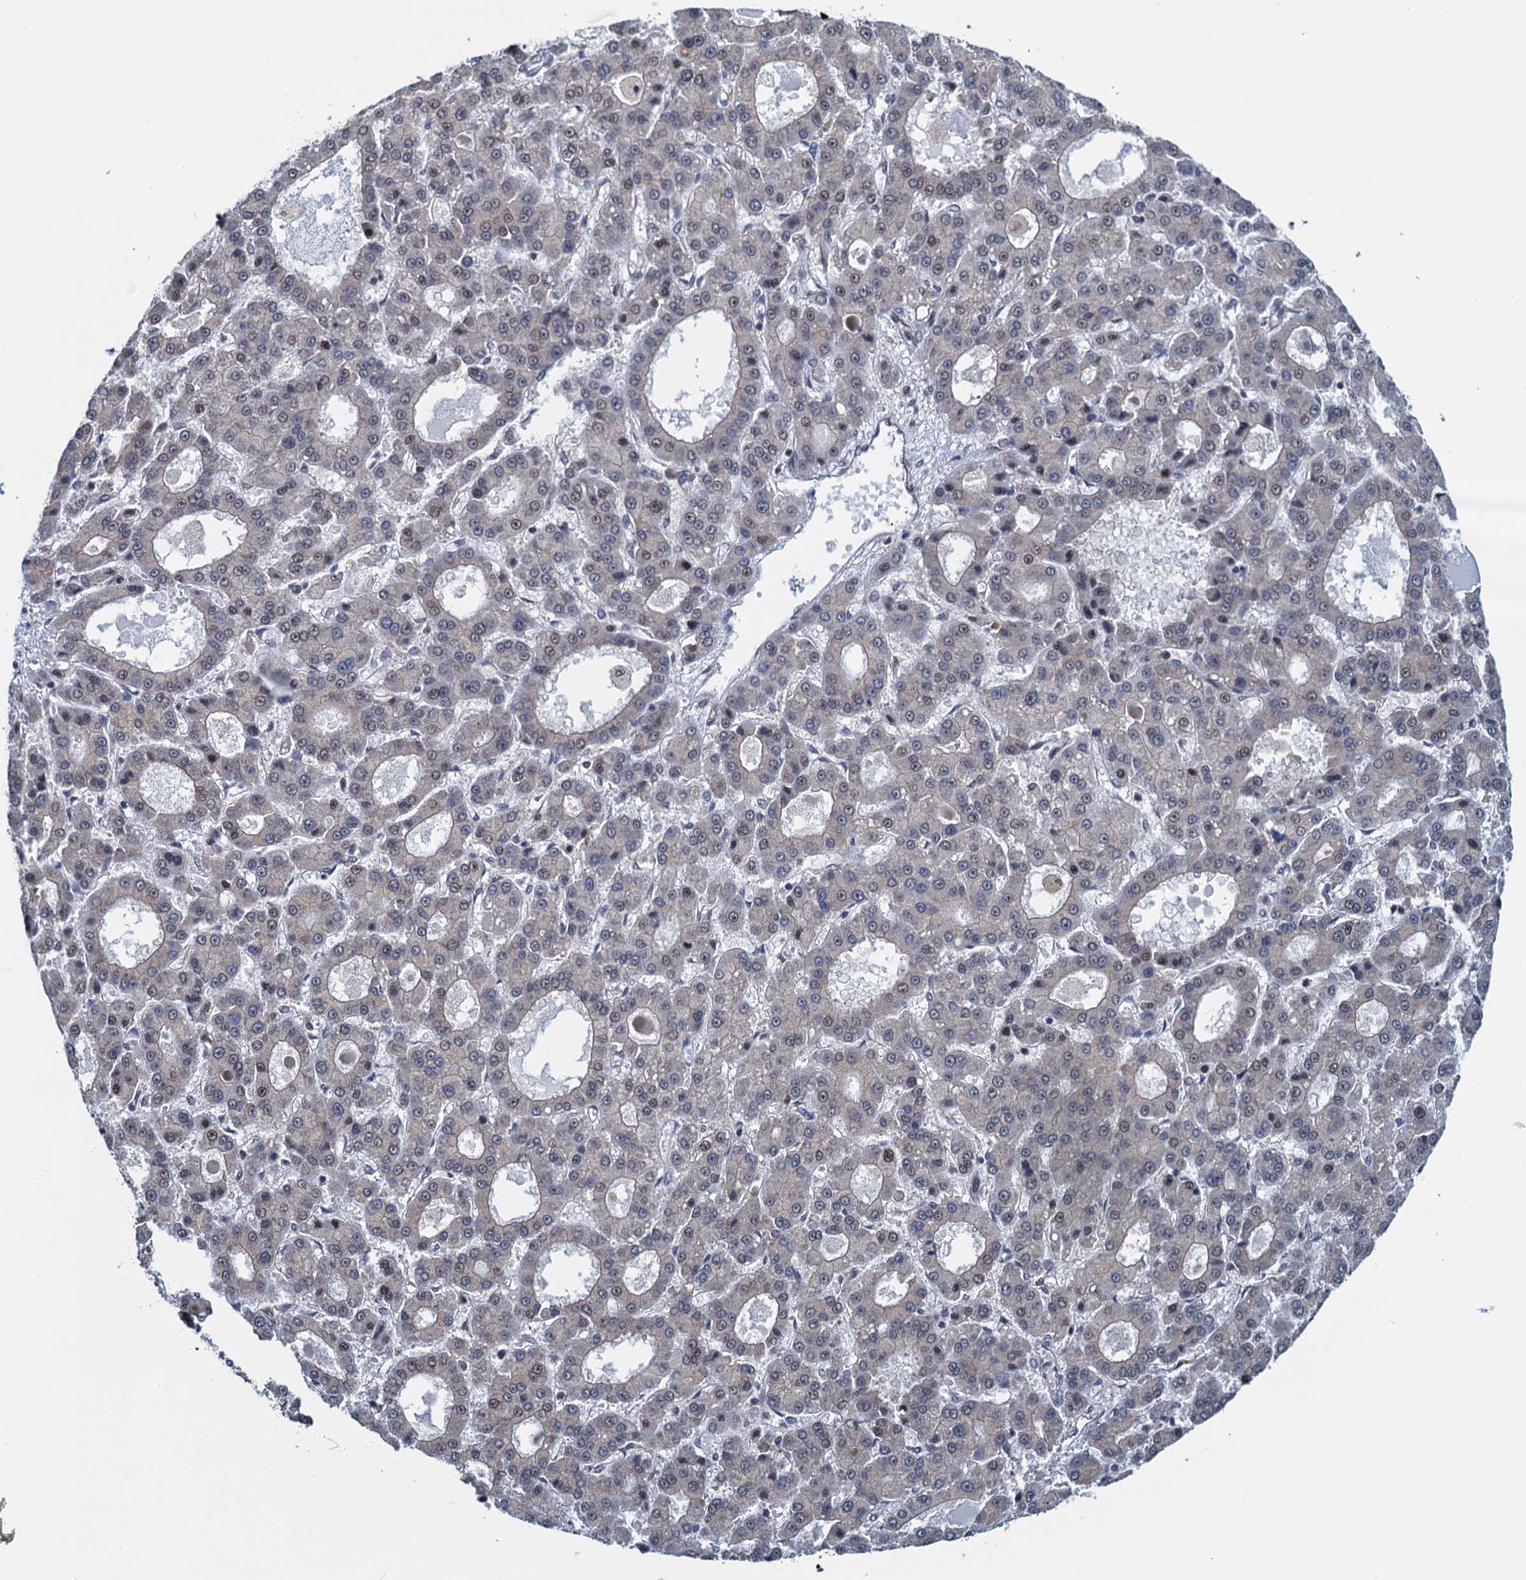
{"staining": {"intensity": "weak", "quantity": "<25%", "location": "nuclear"}, "tissue": "liver cancer", "cell_type": "Tumor cells", "image_type": "cancer", "snomed": [{"axis": "morphology", "description": "Carcinoma, Hepatocellular, NOS"}, {"axis": "topography", "description": "Liver"}], "caption": "DAB (3,3'-diaminobenzidine) immunohistochemical staining of human liver hepatocellular carcinoma reveals no significant staining in tumor cells. (DAB immunohistochemistry (IHC) visualized using brightfield microscopy, high magnification).", "gene": "RNF125", "patient": {"sex": "male", "age": 70}}